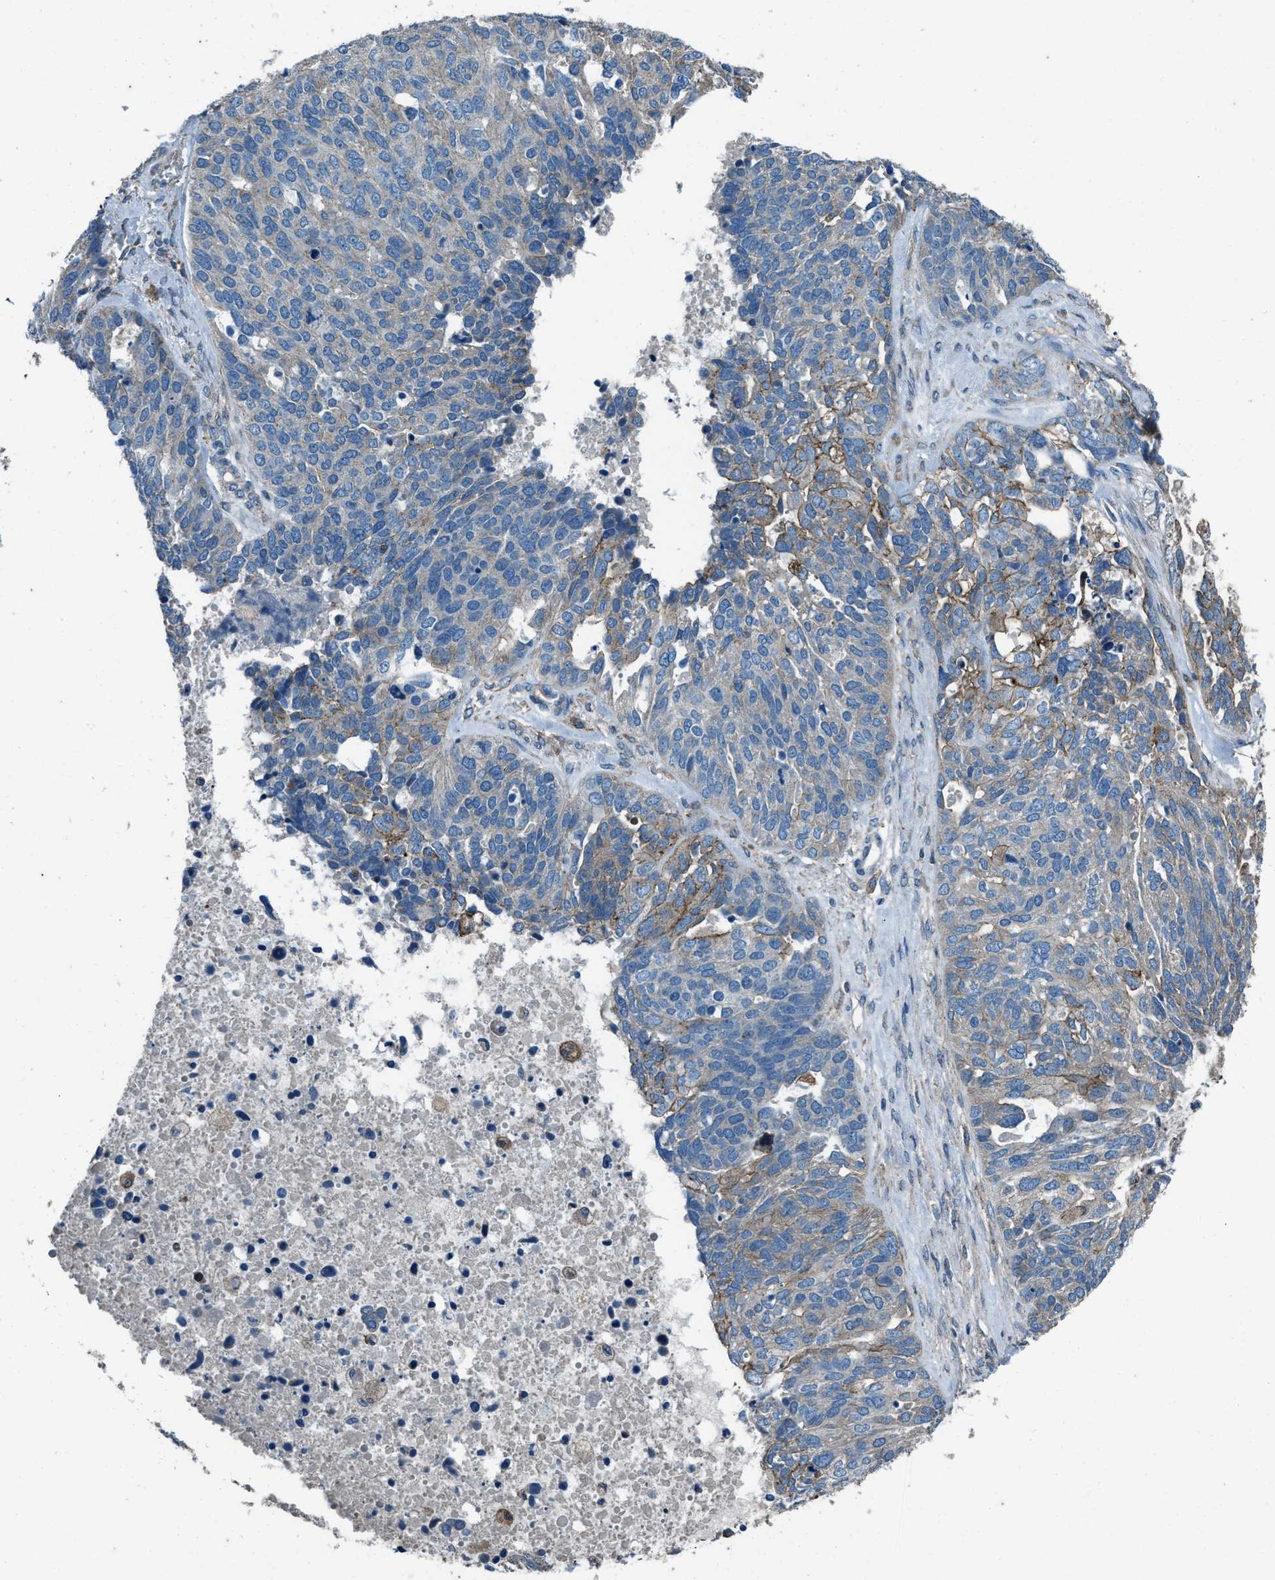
{"staining": {"intensity": "moderate", "quantity": "<25%", "location": "cytoplasmic/membranous"}, "tissue": "ovarian cancer", "cell_type": "Tumor cells", "image_type": "cancer", "snomed": [{"axis": "morphology", "description": "Cystadenocarcinoma, serous, NOS"}, {"axis": "topography", "description": "Ovary"}], "caption": "Immunohistochemical staining of human ovarian cancer exhibits low levels of moderate cytoplasmic/membranous expression in approximately <25% of tumor cells.", "gene": "SVIL", "patient": {"sex": "female", "age": 44}}